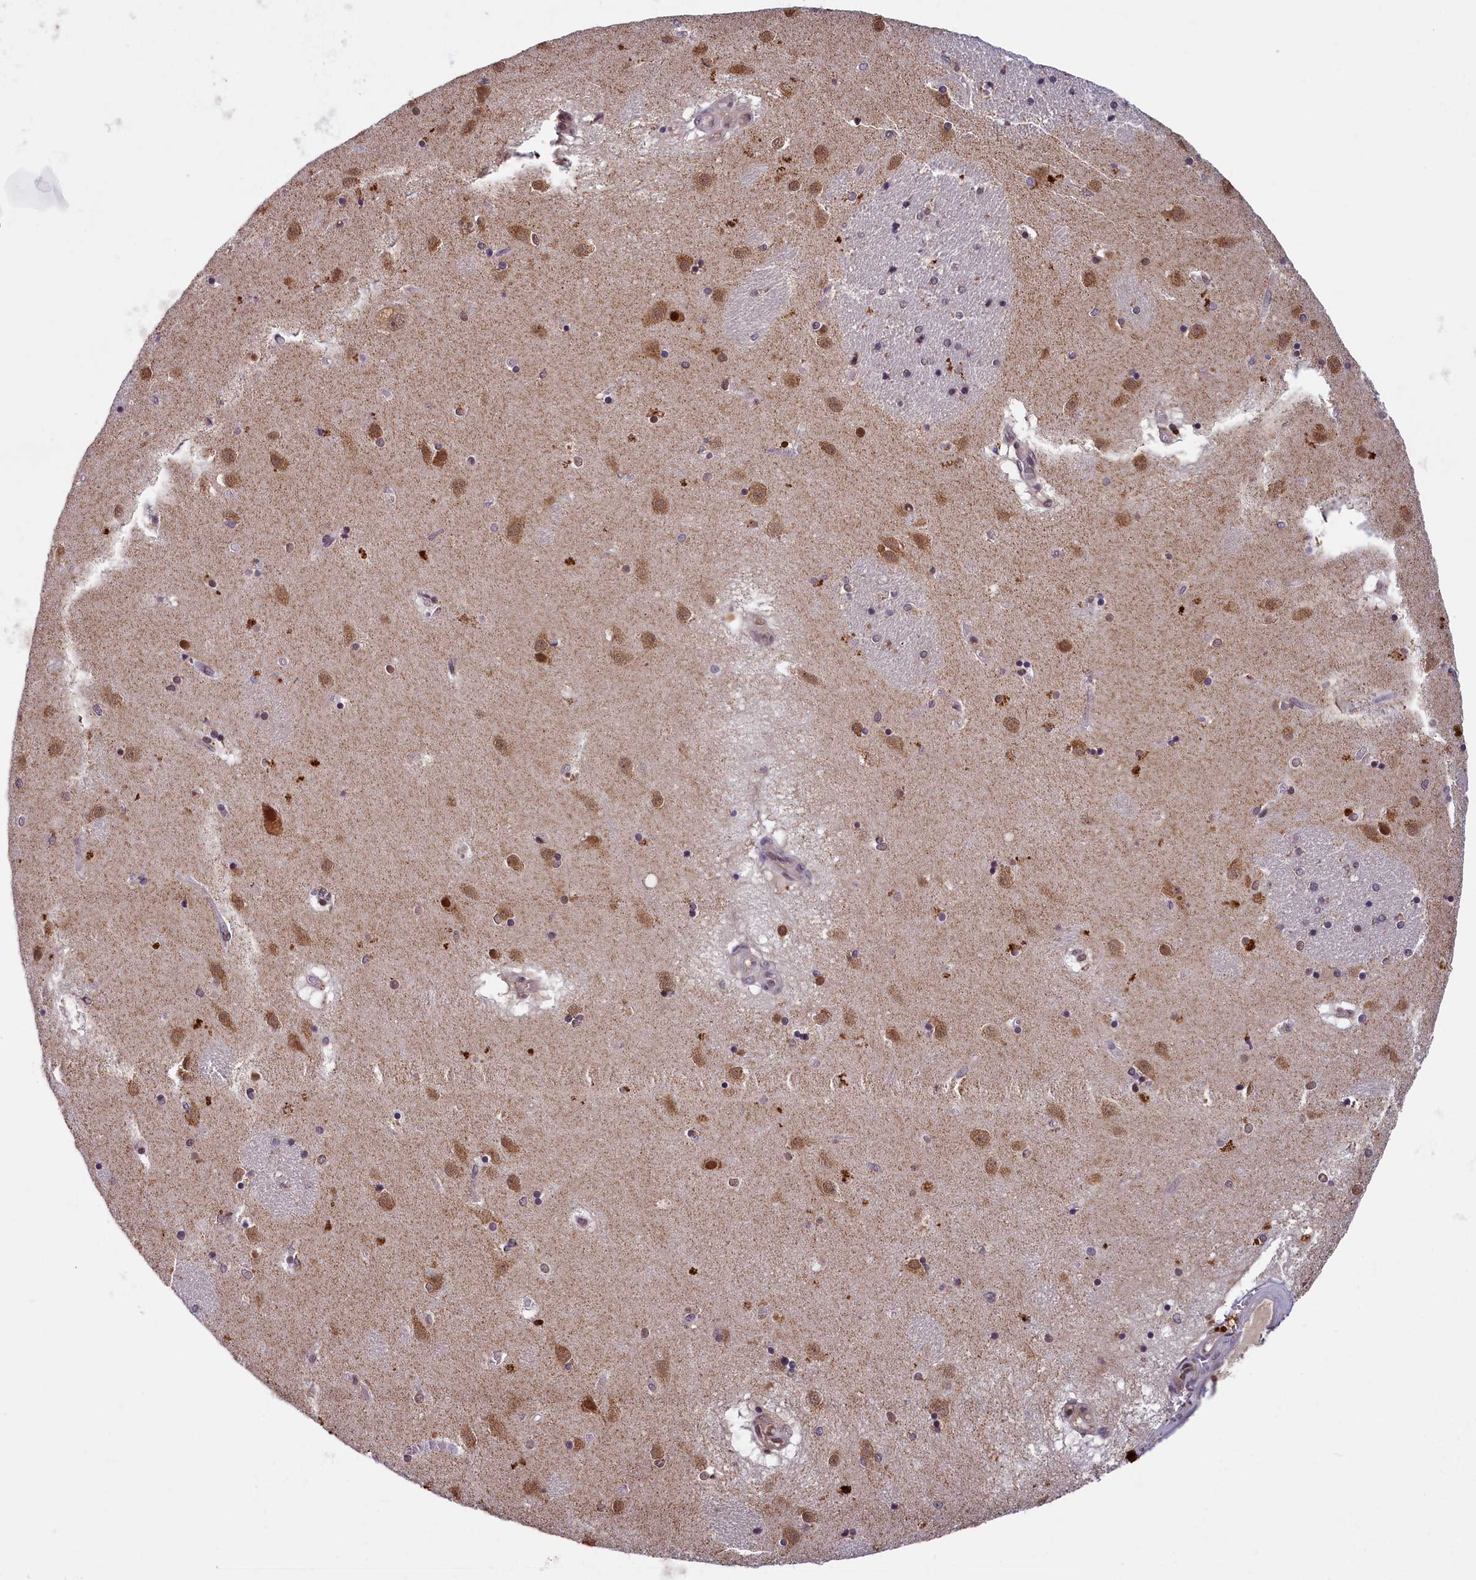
{"staining": {"intensity": "moderate", "quantity": "<25%", "location": "cytoplasmic/membranous,nuclear"}, "tissue": "caudate", "cell_type": "Glial cells", "image_type": "normal", "snomed": [{"axis": "morphology", "description": "Normal tissue, NOS"}, {"axis": "topography", "description": "Lateral ventricle wall"}], "caption": "Caudate stained with IHC displays moderate cytoplasmic/membranous,nuclear positivity in about <25% of glial cells.", "gene": "KCNK6", "patient": {"sex": "male", "age": 70}}